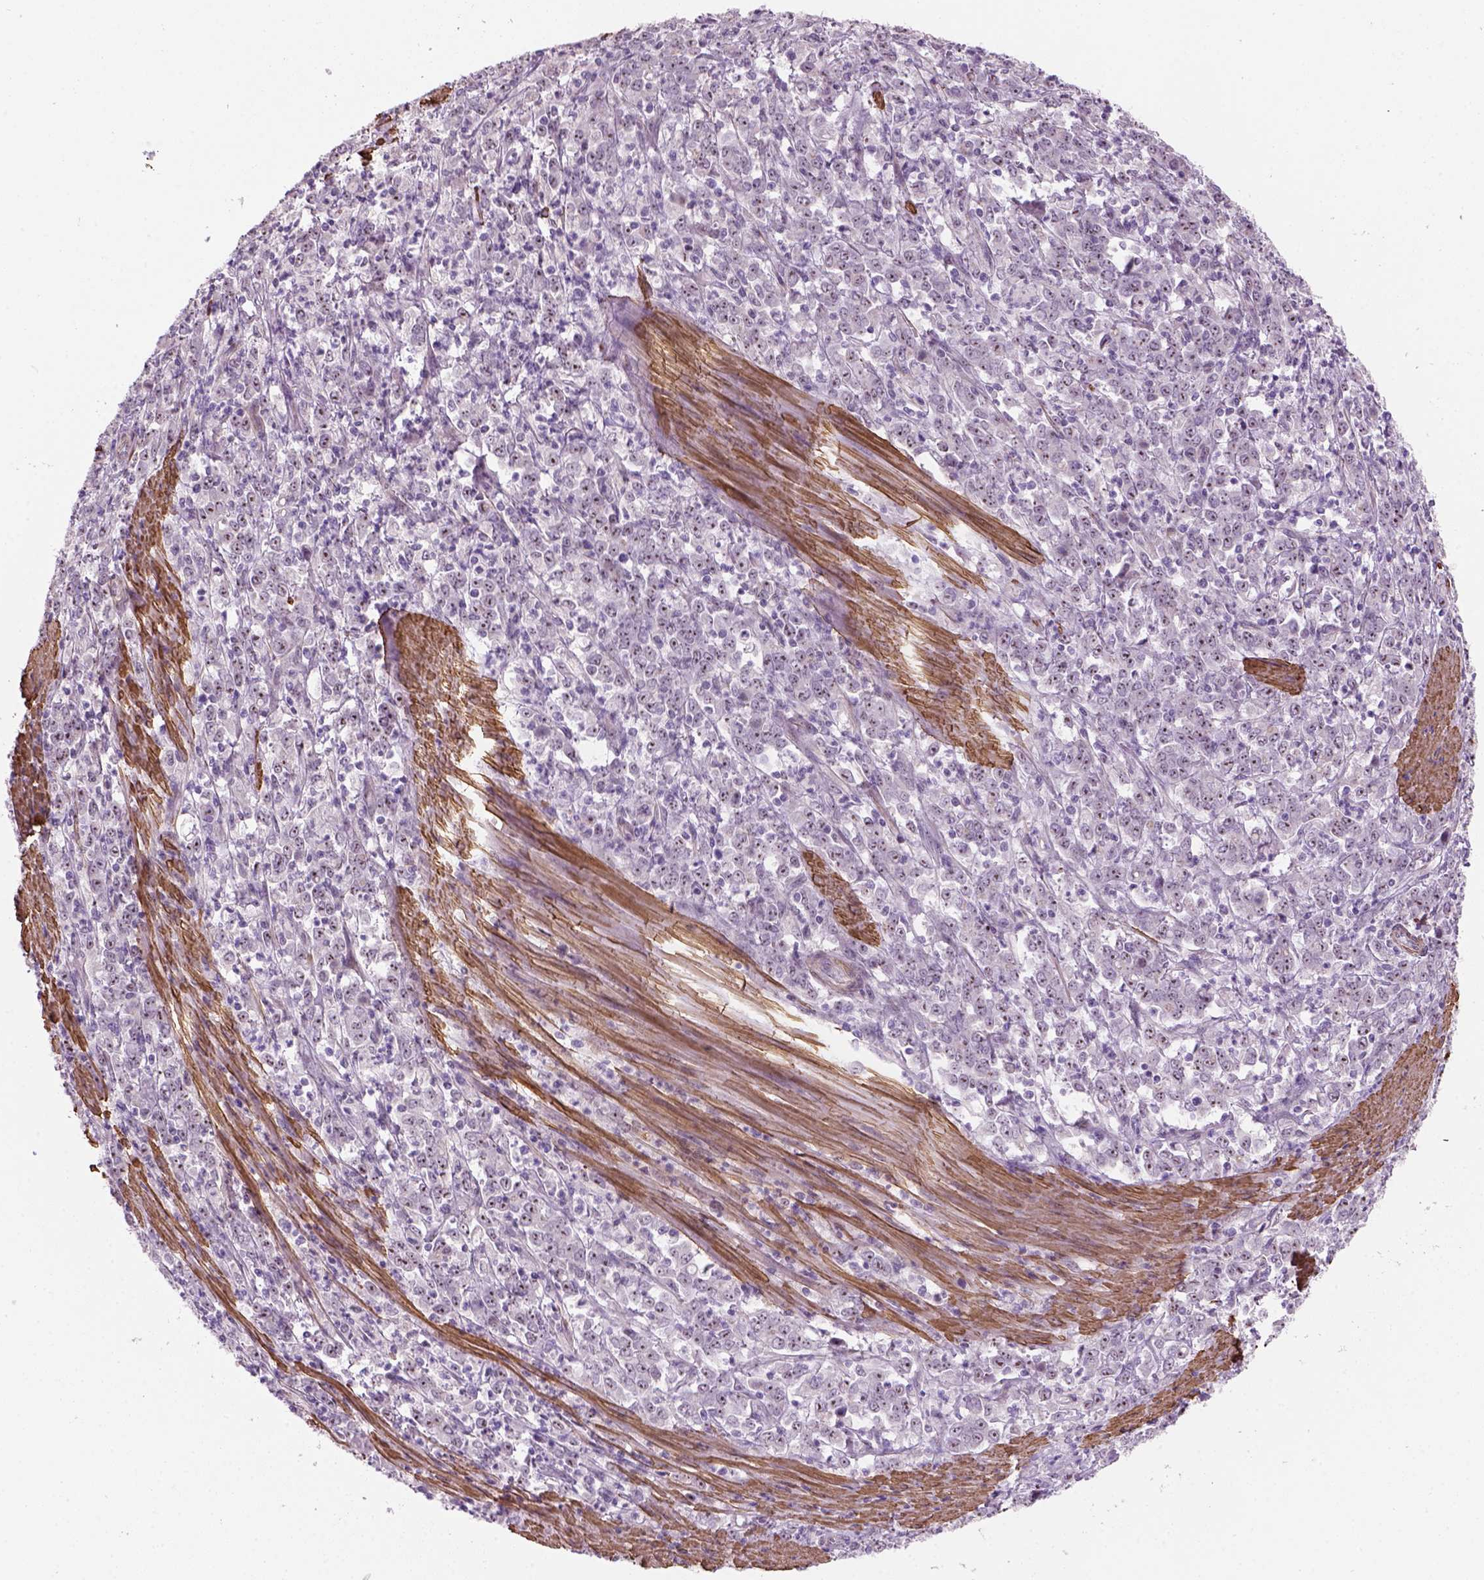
{"staining": {"intensity": "moderate", "quantity": ">75%", "location": "nuclear"}, "tissue": "stomach cancer", "cell_type": "Tumor cells", "image_type": "cancer", "snomed": [{"axis": "morphology", "description": "Adenocarcinoma, NOS"}, {"axis": "topography", "description": "Stomach, lower"}], "caption": "Immunohistochemical staining of stomach cancer (adenocarcinoma) shows moderate nuclear protein expression in approximately >75% of tumor cells.", "gene": "RRS1", "patient": {"sex": "female", "age": 71}}